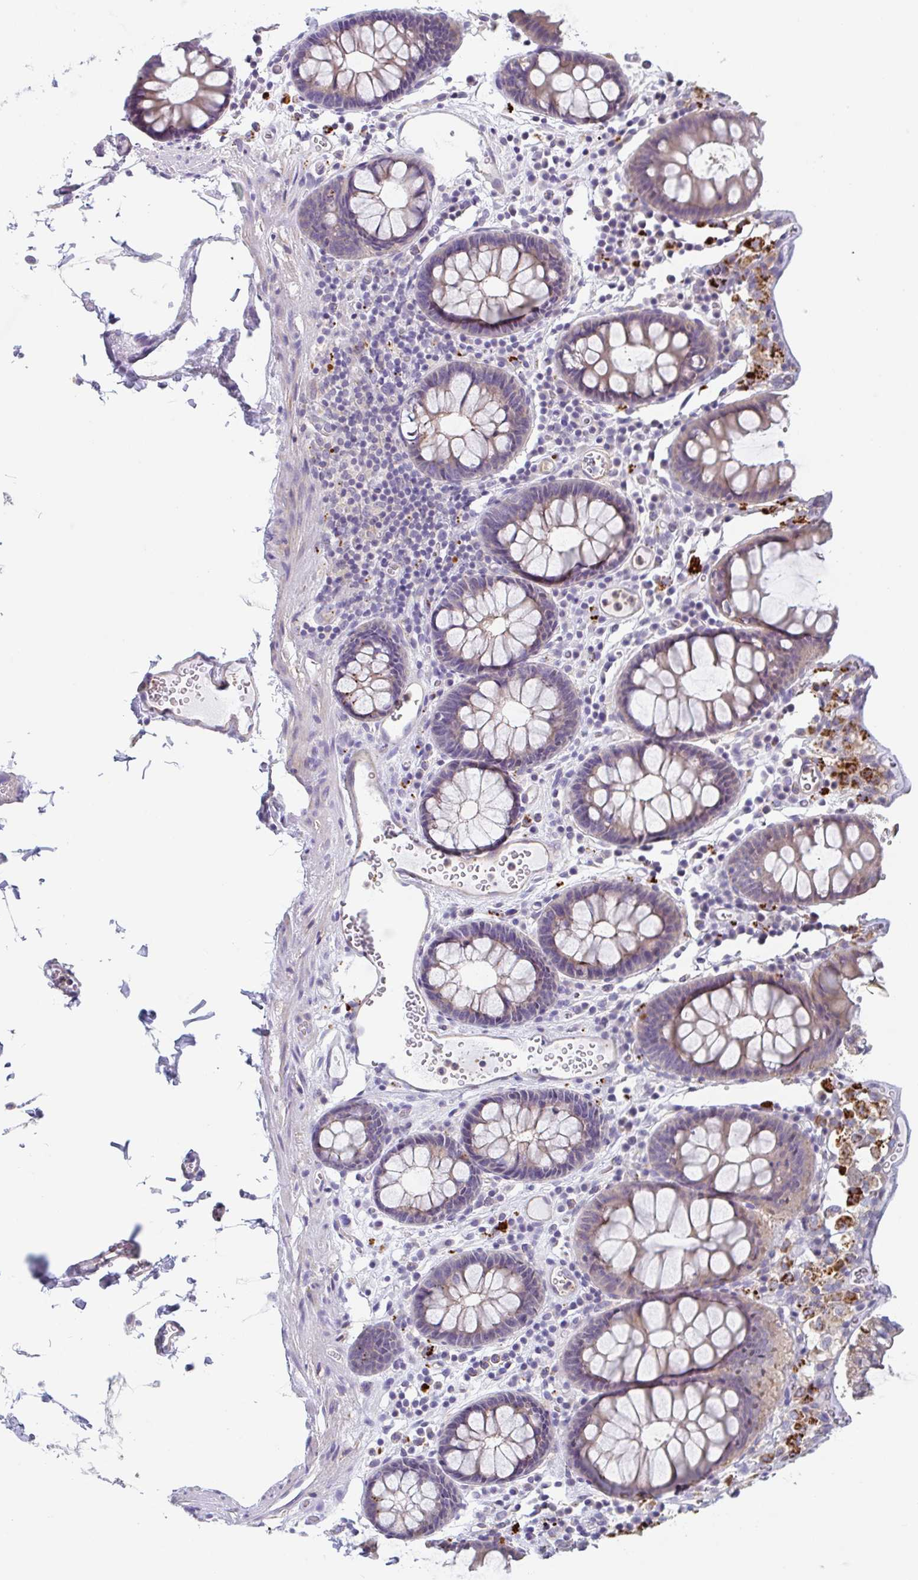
{"staining": {"intensity": "negative", "quantity": "none", "location": "none"}, "tissue": "colon", "cell_type": "Endothelial cells", "image_type": "normal", "snomed": [{"axis": "morphology", "description": "Normal tissue, NOS"}, {"axis": "topography", "description": "Colon"}, {"axis": "topography", "description": "Peripheral nerve tissue"}], "caption": "Immunohistochemical staining of unremarkable colon shows no significant positivity in endothelial cells. (DAB immunohistochemistry visualized using brightfield microscopy, high magnification).", "gene": "LENG9", "patient": {"sex": "male", "age": 84}}